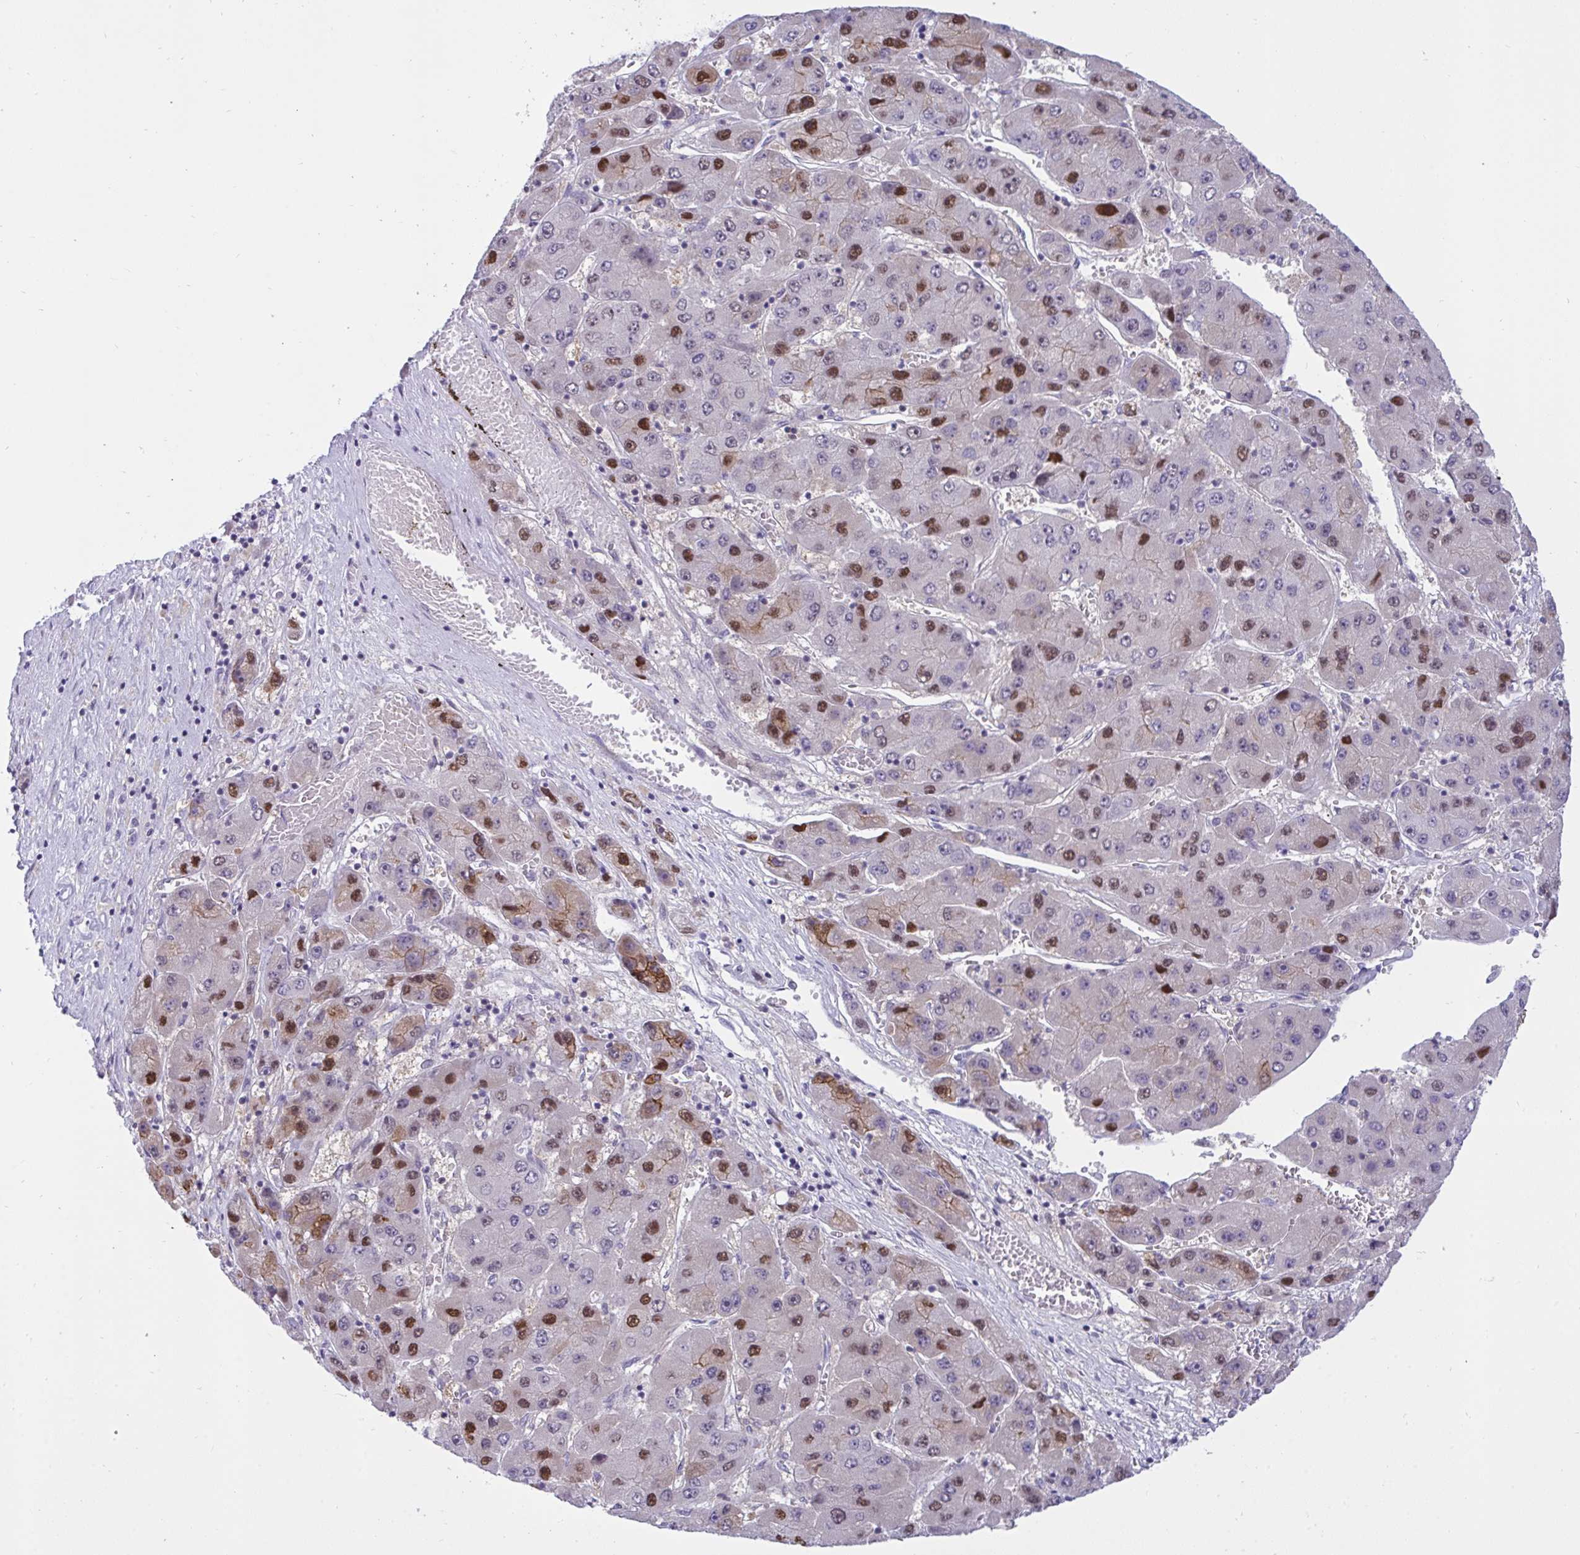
{"staining": {"intensity": "moderate", "quantity": "25%-75%", "location": "nuclear"}, "tissue": "liver cancer", "cell_type": "Tumor cells", "image_type": "cancer", "snomed": [{"axis": "morphology", "description": "Carcinoma, Hepatocellular, NOS"}, {"axis": "topography", "description": "Liver"}], "caption": "A micrograph of liver hepatocellular carcinoma stained for a protein displays moderate nuclear brown staining in tumor cells.", "gene": "EPOP", "patient": {"sex": "female", "age": 61}}